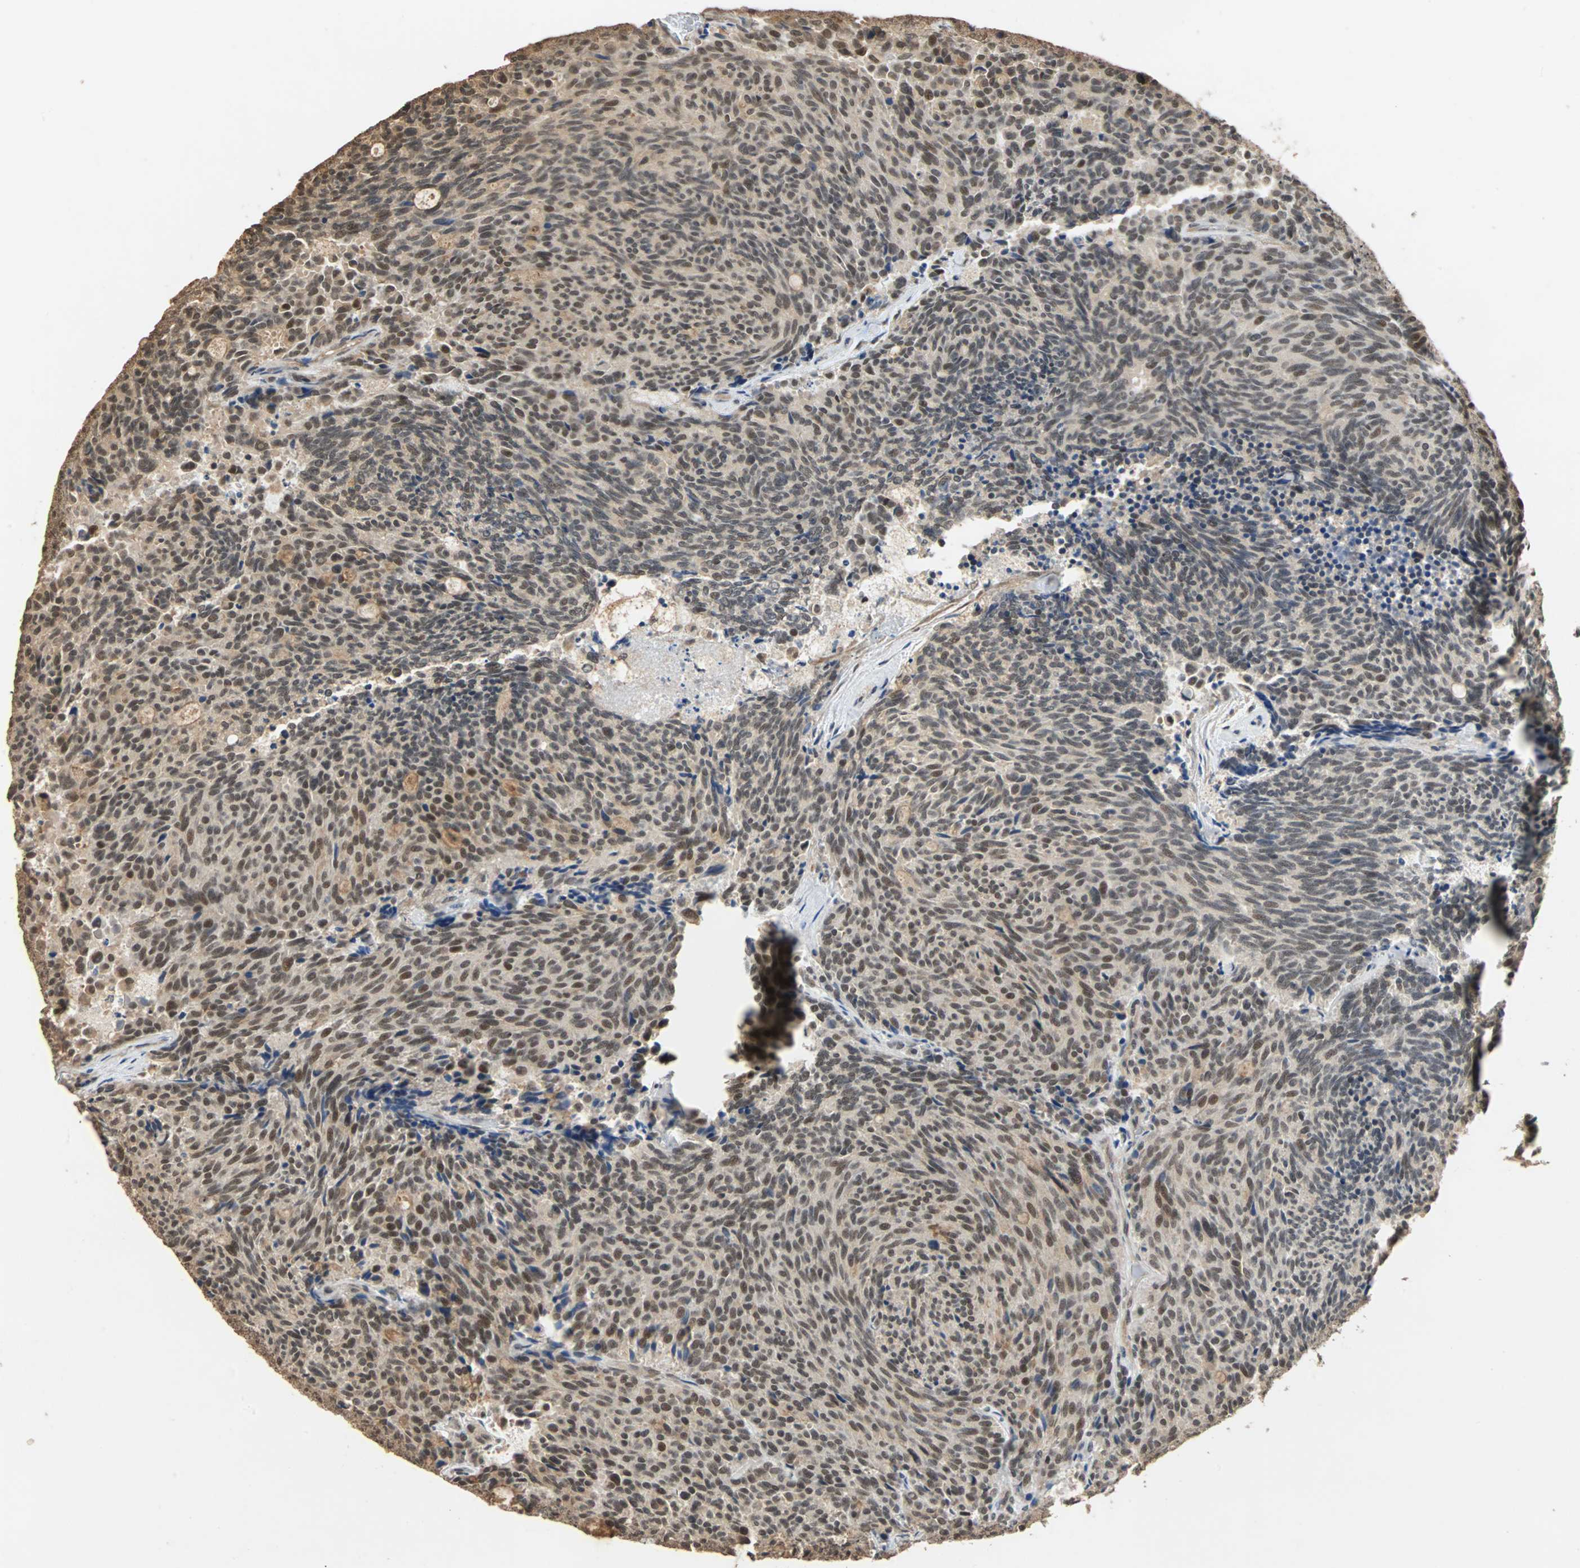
{"staining": {"intensity": "moderate", "quantity": ">75%", "location": "nuclear"}, "tissue": "carcinoid", "cell_type": "Tumor cells", "image_type": "cancer", "snomed": [{"axis": "morphology", "description": "Carcinoid, malignant, NOS"}, {"axis": "topography", "description": "Pancreas"}], "caption": "Tumor cells reveal medium levels of moderate nuclear staining in about >75% of cells in malignant carcinoid. Immunohistochemistry stains the protein in brown and the nuclei are stained blue.", "gene": "CDC5L", "patient": {"sex": "female", "age": 54}}